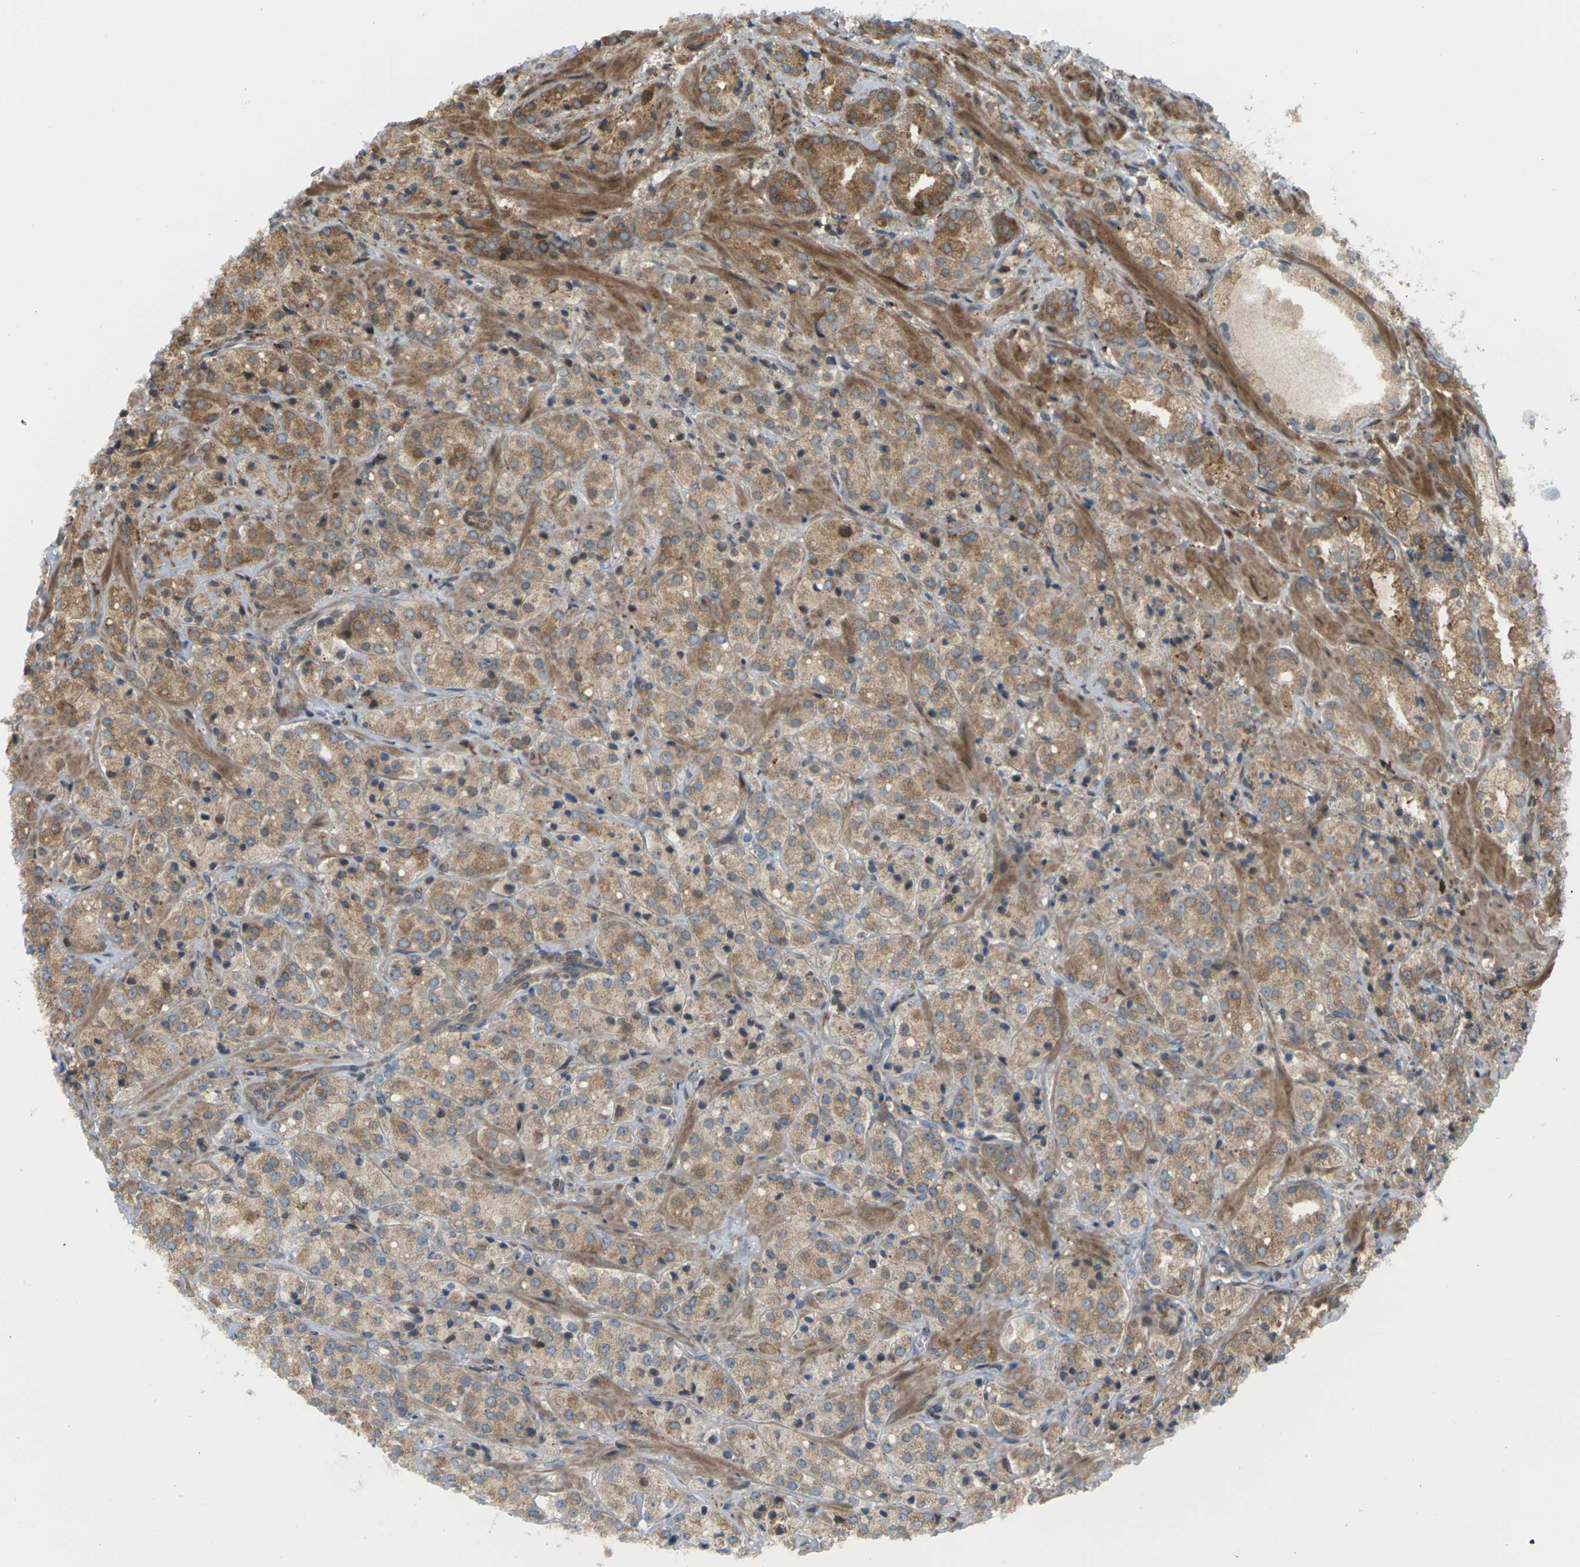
{"staining": {"intensity": "moderate", "quantity": ">75%", "location": "cytoplasmic/membranous"}, "tissue": "prostate cancer", "cell_type": "Tumor cells", "image_type": "cancer", "snomed": [{"axis": "morphology", "description": "Adenocarcinoma, High grade"}, {"axis": "topography", "description": "Prostate"}], "caption": "Moderate cytoplasmic/membranous expression for a protein is seen in about >75% of tumor cells of high-grade adenocarcinoma (prostate) using IHC.", "gene": "ROBO1", "patient": {"sex": "male", "age": 64}}